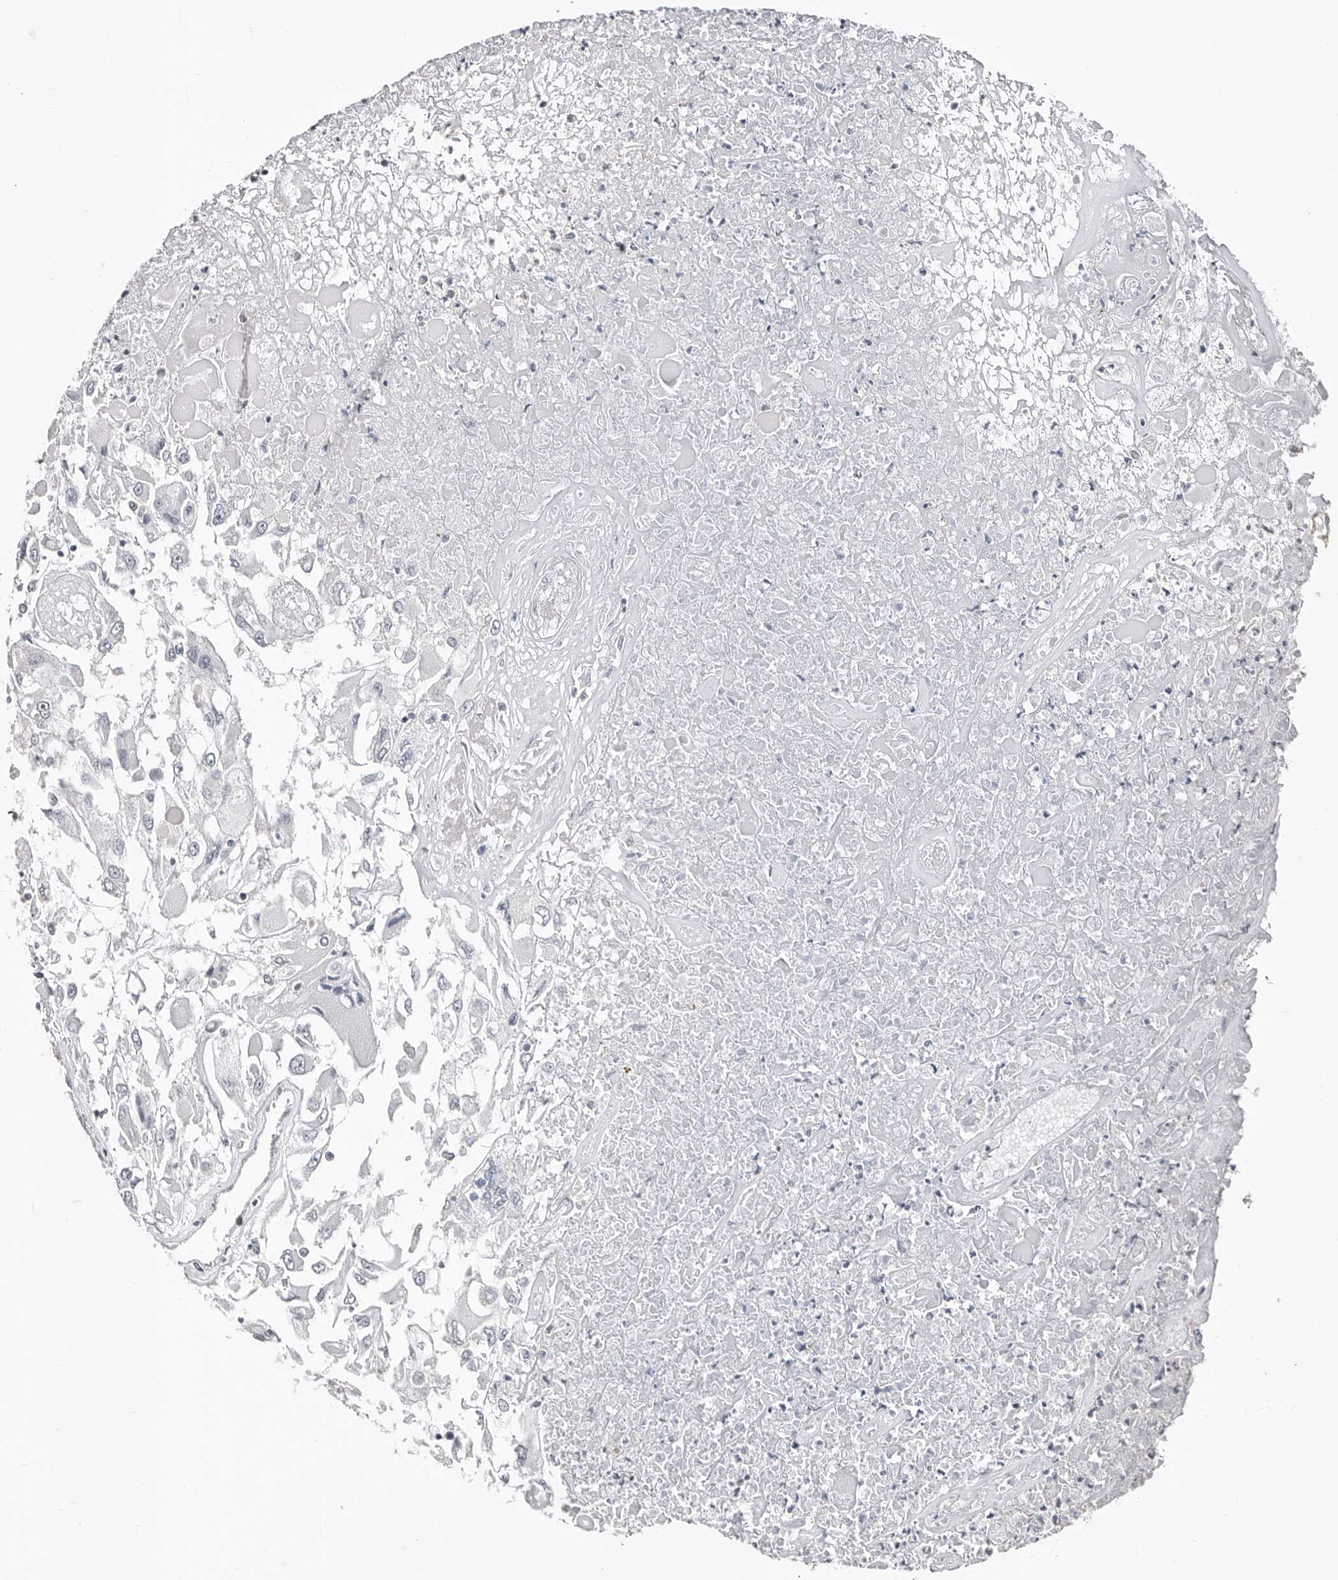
{"staining": {"intensity": "negative", "quantity": "none", "location": "none"}, "tissue": "renal cancer", "cell_type": "Tumor cells", "image_type": "cancer", "snomed": [{"axis": "morphology", "description": "Adenocarcinoma, NOS"}, {"axis": "topography", "description": "Kidney"}], "caption": "Human renal adenocarcinoma stained for a protein using immunohistochemistry (IHC) shows no staining in tumor cells.", "gene": "ASRGL1", "patient": {"sex": "female", "age": 52}}